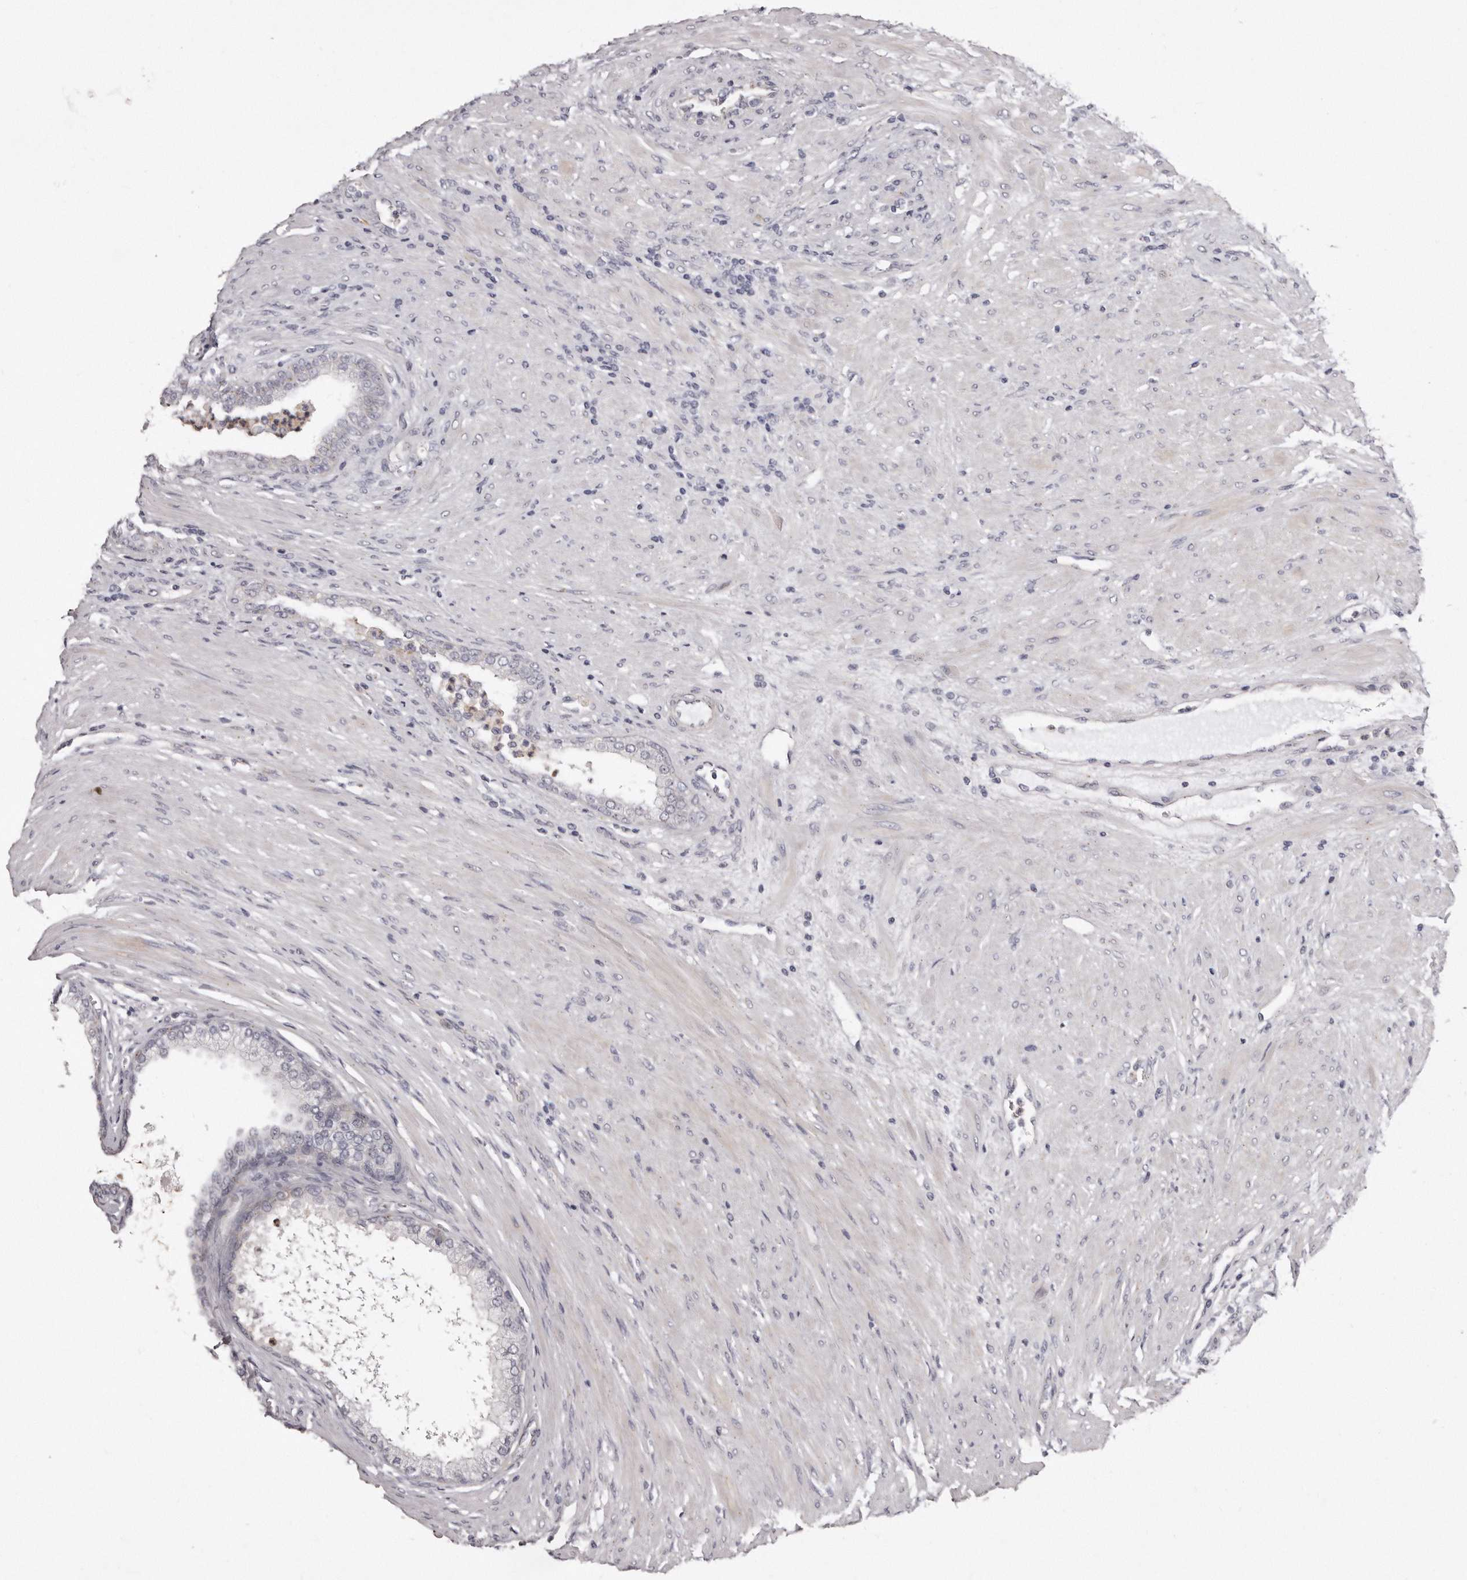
{"staining": {"intensity": "negative", "quantity": "none", "location": "none"}, "tissue": "prostate cancer", "cell_type": "Tumor cells", "image_type": "cancer", "snomed": [{"axis": "morphology", "description": "Normal tissue, NOS"}, {"axis": "morphology", "description": "Adenocarcinoma, Low grade"}, {"axis": "topography", "description": "Prostate"}, {"axis": "topography", "description": "Peripheral nerve tissue"}], "caption": "Immunohistochemical staining of adenocarcinoma (low-grade) (prostate) shows no significant positivity in tumor cells. (Immunohistochemistry (ihc), brightfield microscopy, high magnification).", "gene": "PEG10", "patient": {"sex": "male", "age": 71}}